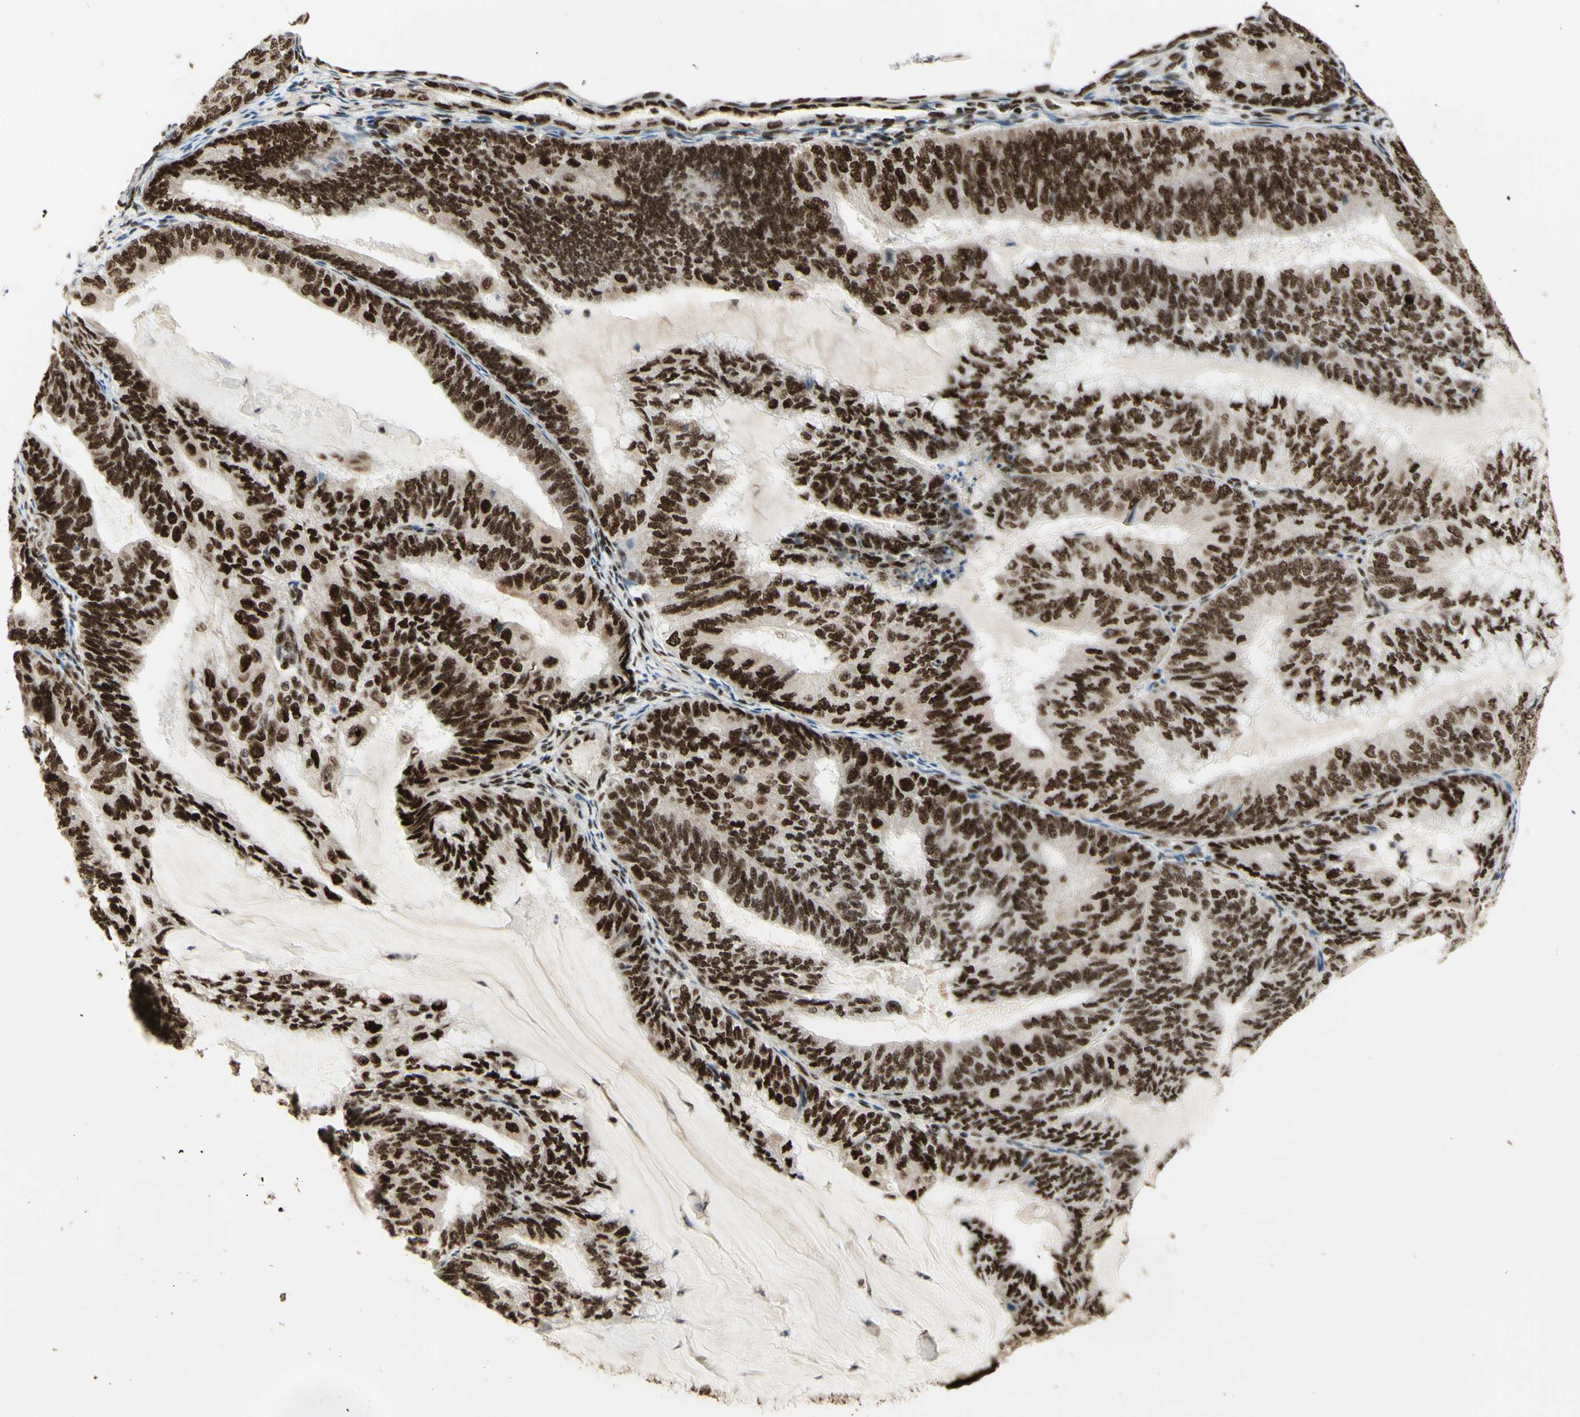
{"staining": {"intensity": "strong", "quantity": ">75%", "location": "nuclear"}, "tissue": "endometrial cancer", "cell_type": "Tumor cells", "image_type": "cancer", "snomed": [{"axis": "morphology", "description": "Adenocarcinoma, NOS"}, {"axis": "topography", "description": "Endometrium"}], "caption": "Immunohistochemical staining of human endometrial adenocarcinoma reveals high levels of strong nuclear protein positivity in about >75% of tumor cells. Nuclei are stained in blue.", "gene": "DHX9", "patient": {"sex": "female", "age": 81}}